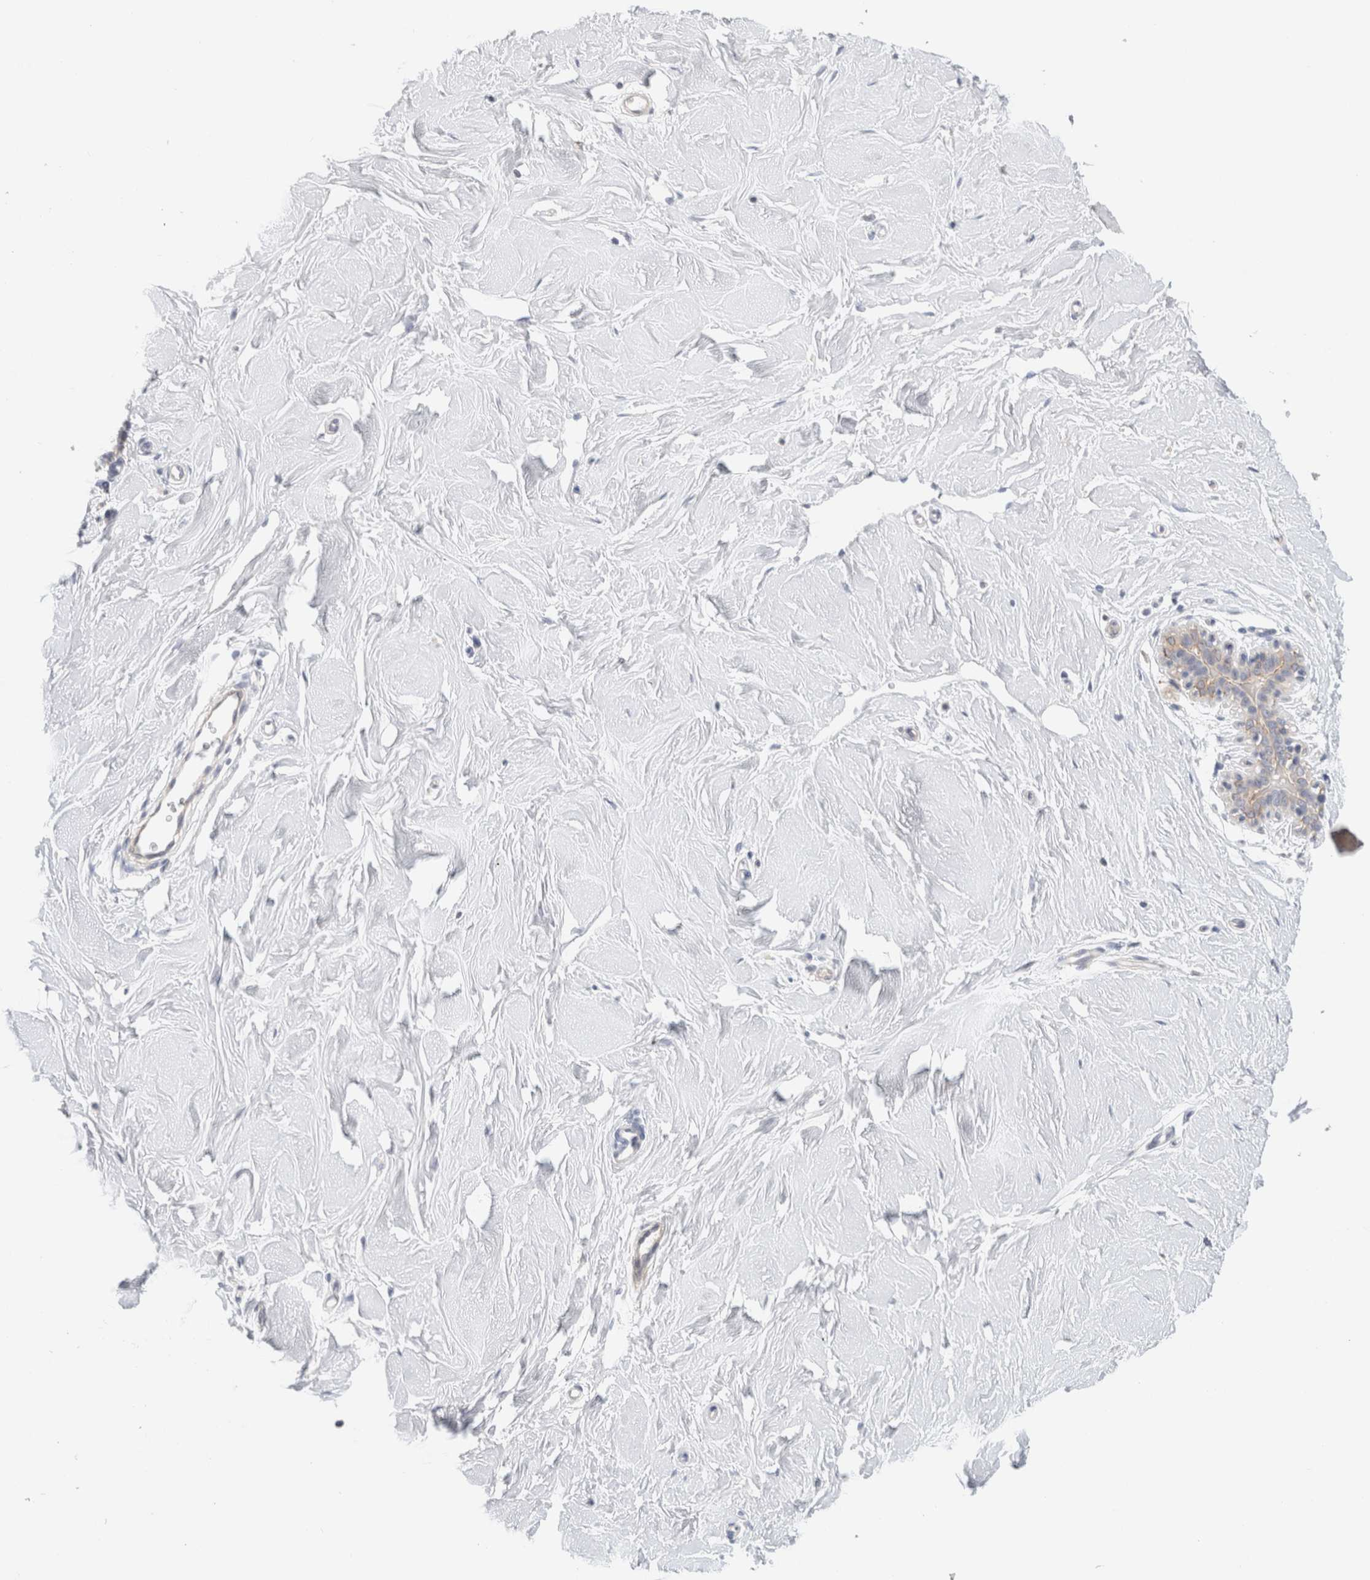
{"staining": {"intensity": "negative", "quantity": "none", "location": "none"}, "tissue": "breast", "cell_type": "Adipocytes", "image_type": "normal", "snomed": [{"axis": "morphology", "description": "Normal tissue, NOS"}, {"axis": "topography", "description": "Breast"}], "caption": "DAB immunohistochemical staining of unremarkable human breast displays no significant positivity in adipocytes.", "gene": "SDR16C5", "patient": {"sex": "female", "age": 23}}